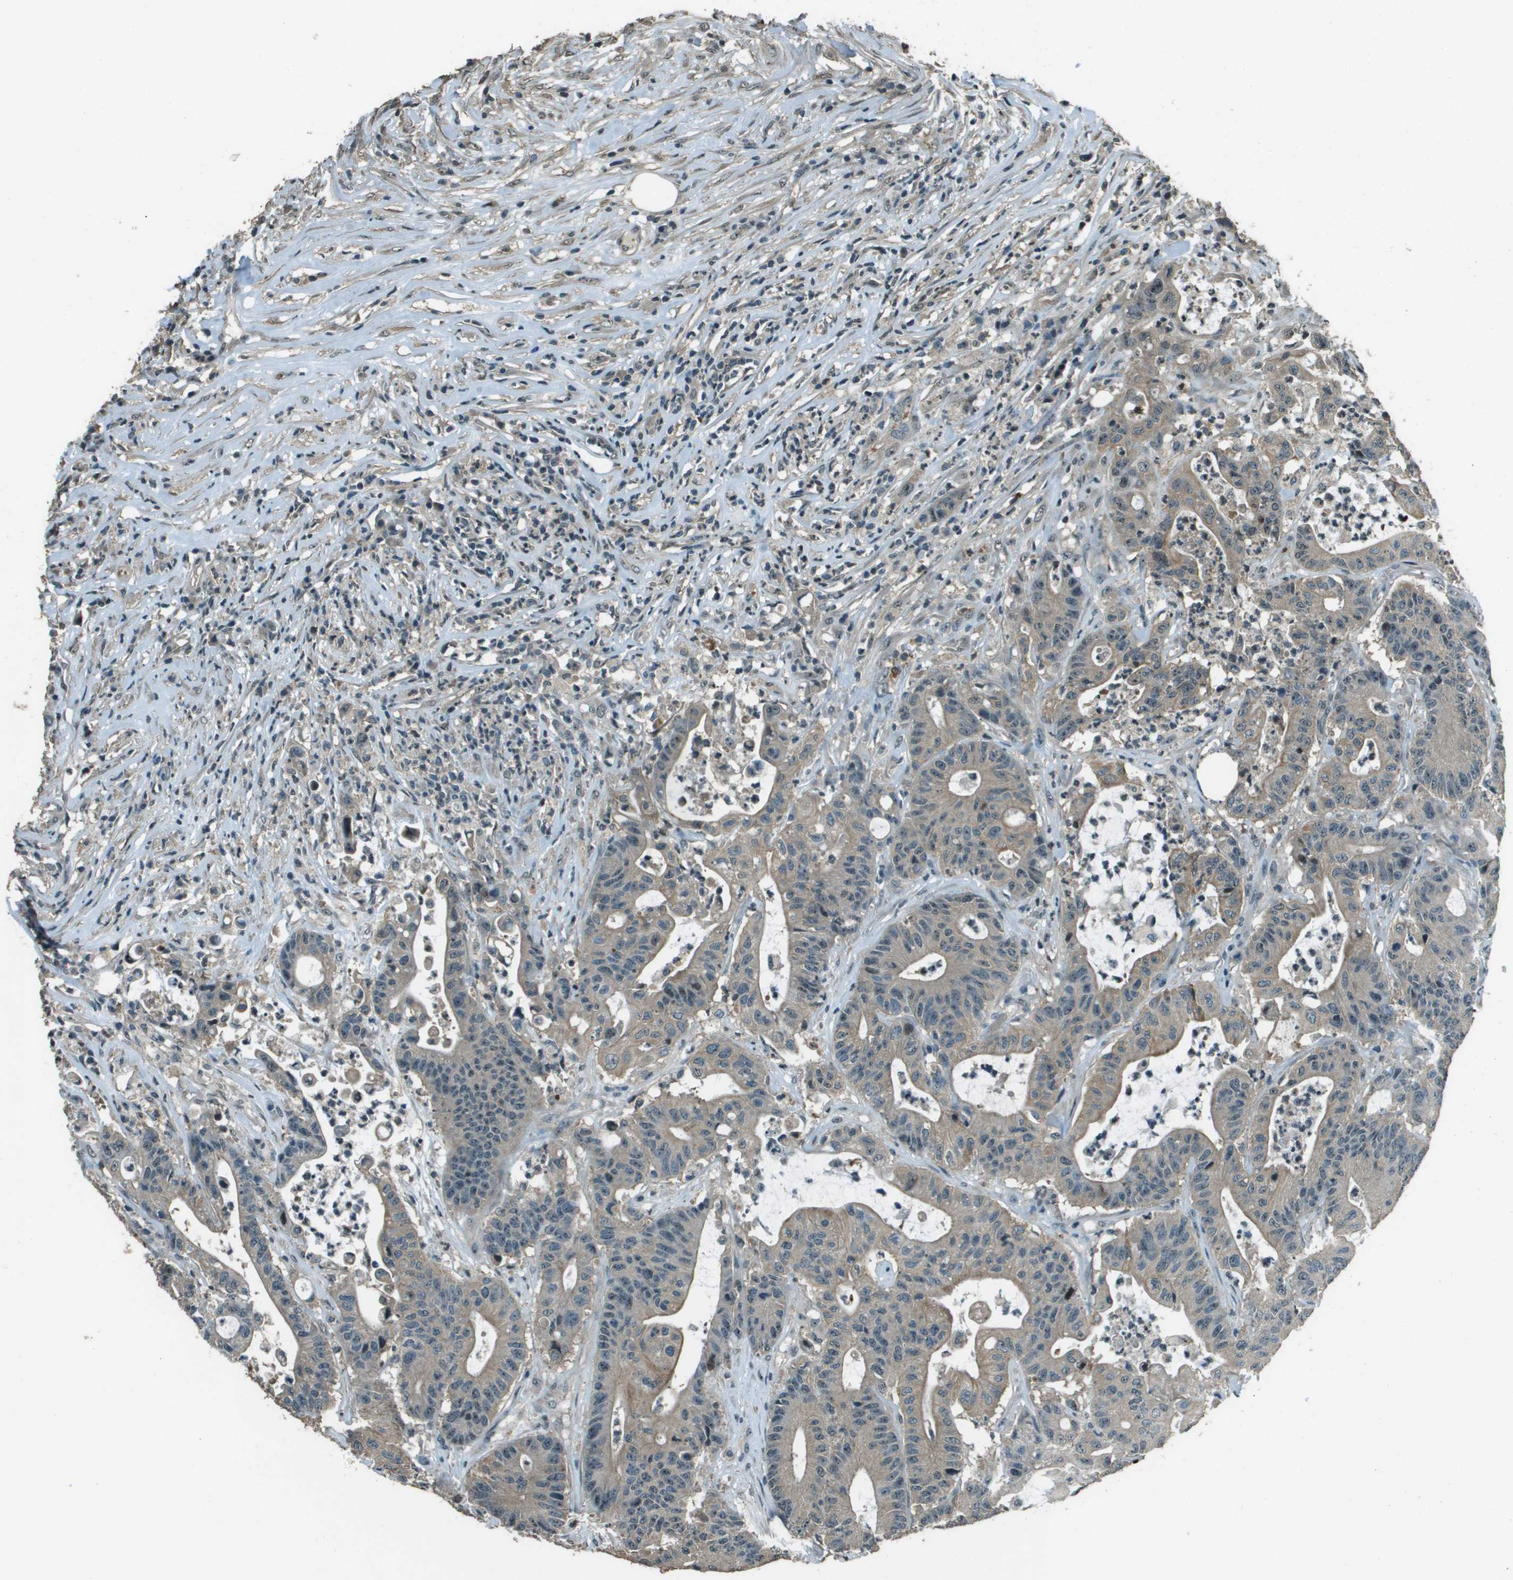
{"staining": {"intensity": "weak", "quantity": ">75%", "location": "cytoplasmic/membranous"}, "tissue": "colorectal cancer", "cell_type": "Tumor cells", "image_type": "cancer", "snomed": [{"axis": "morphology", "description": "Adenocarcinoma, NOS"}, {"axis": "topography", "description": "Colon"}], "caption": "Protein staining displays weak cytoplasmic/membranous staining in approximately >75% of tumor cells in colorectal cancer. The staining was performed using DAB (3,3'-diaminobenzidine), with brown indicating positive protein expression. Nuclei are stained blue with hematoxylin.", "gene": "SDC3", "patient": {"sex": "female", "age": 84}}